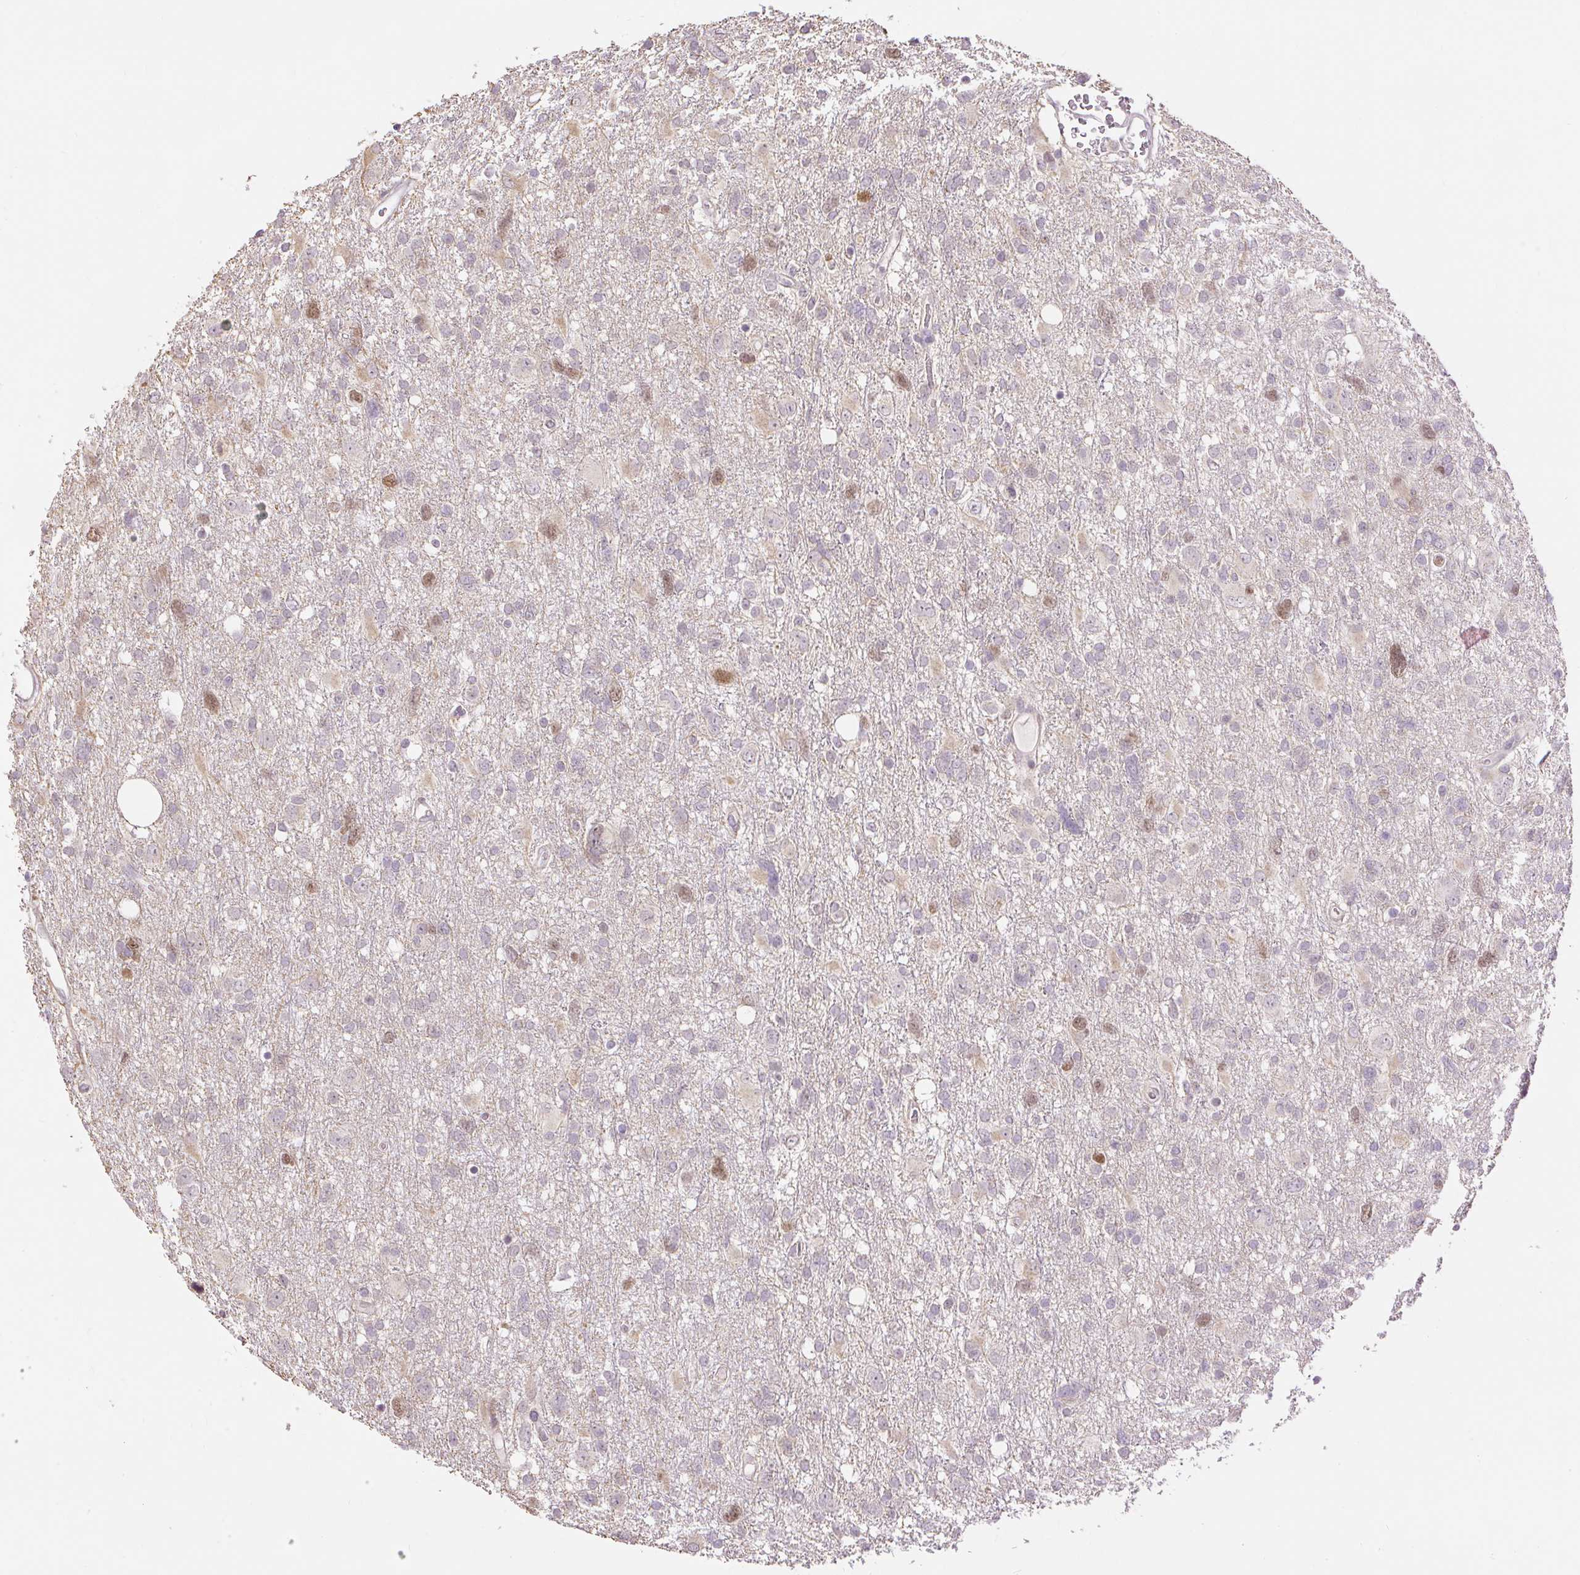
{"staining": {"intensity": "moderate", "quantity": "<25%", "location": "nuclear"}, "tissue": "glioma", "cell_type": "Tumor cells", "image_type": "cancer", "snomed": [{"axis": "morphology", "description": "Glioma, malignant, High grade"}, {"axis": "topography", "description": "Brain"}], "caption": "Immunohistochemistry image of neoplastic tissue: malignant glioma (high-grade) stained using immunohistochemistry demonstrates low levels of moderate protein expression localized specifically in the nuclear of tumor cells, appearing as a nuclear brown color.", "gene": "RACGAP1", "patient": {"sex": "male", "age": 61}}